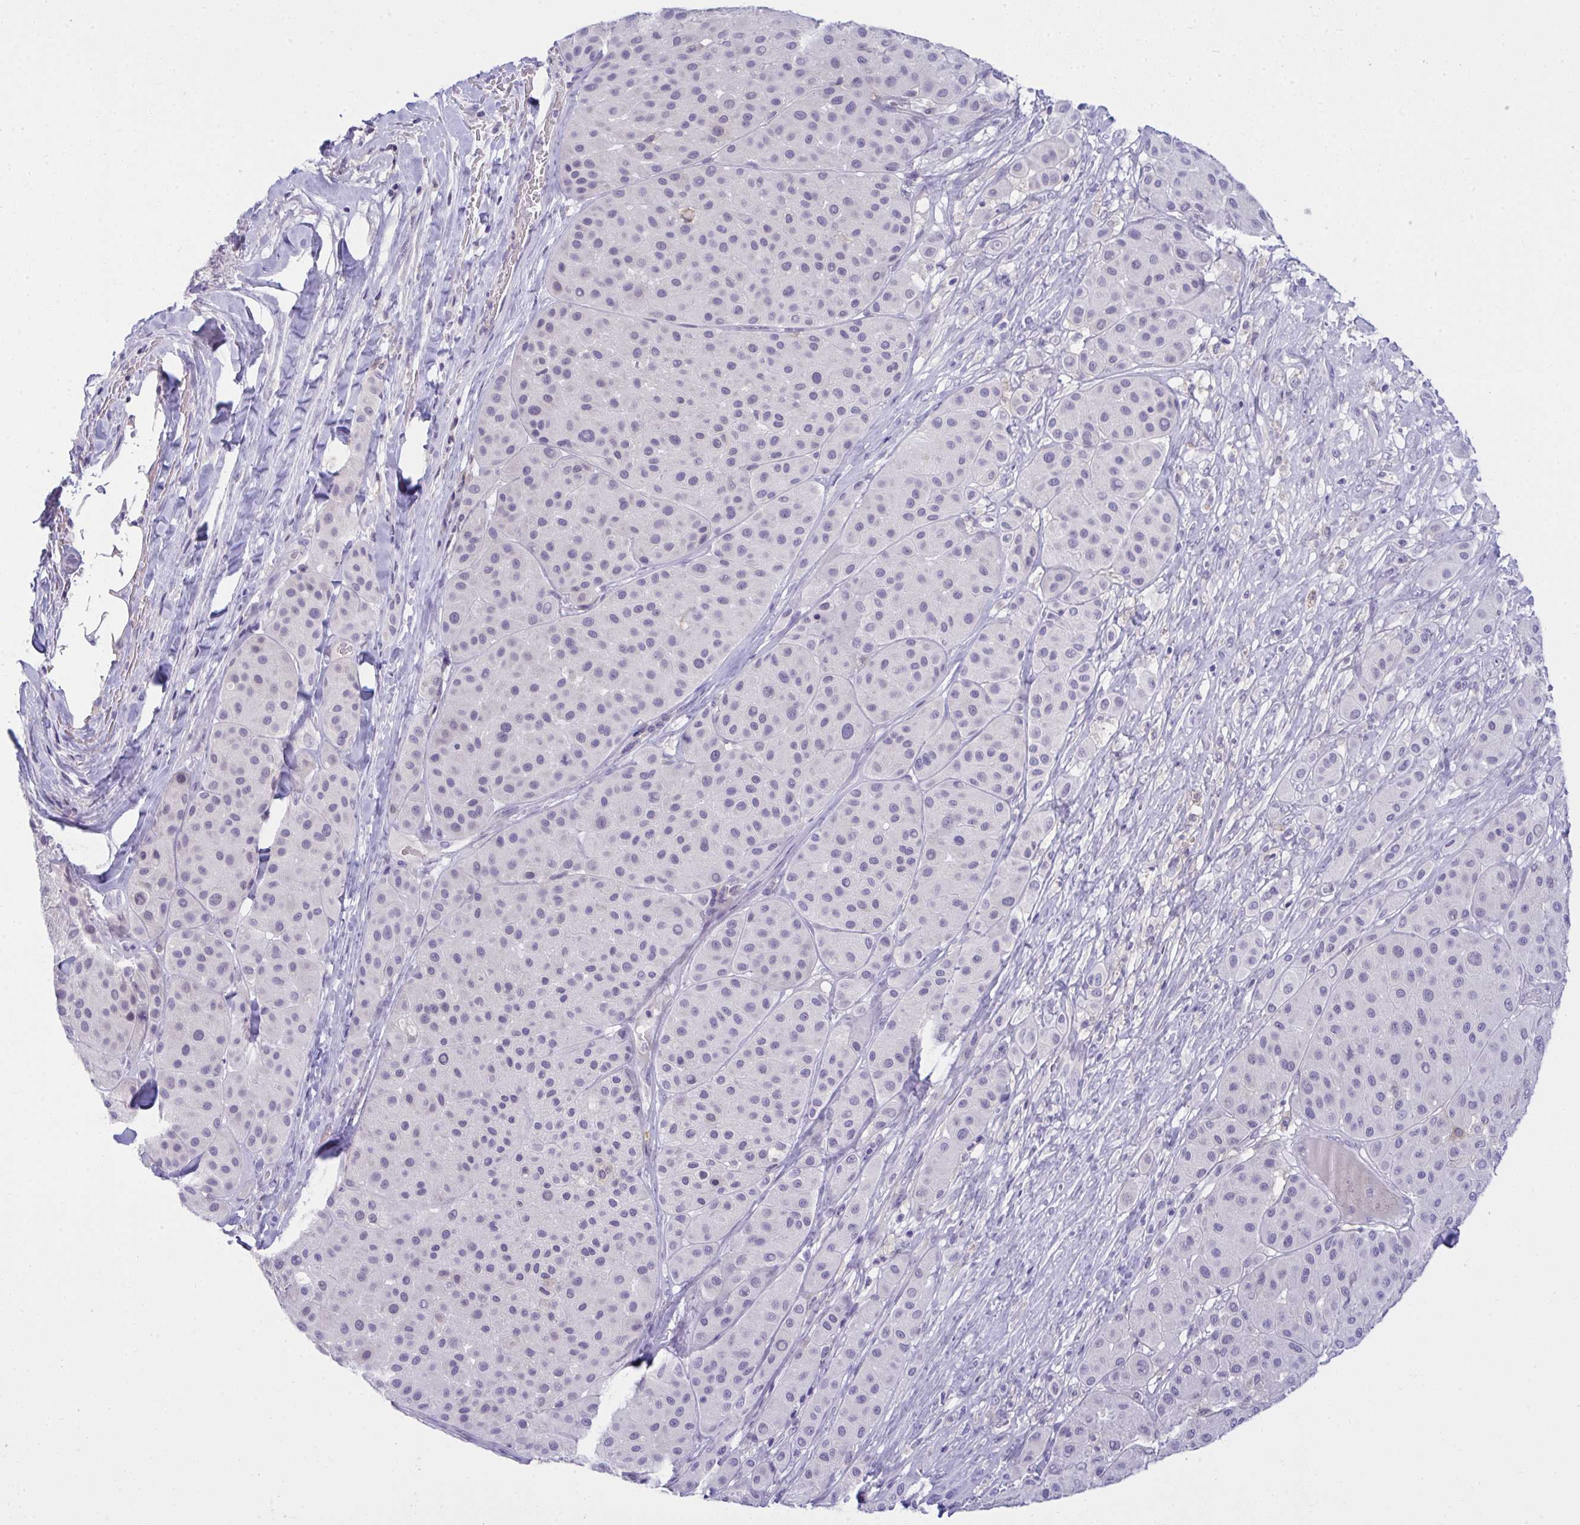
{"staining": {"intensity": "negative", "quantity": "none", "location": "none"}, "tissue": "melanoma", "cell_type": "Tumor cells", "image_type": "cancer", "snomed": [{"axis": "morphology", "description": "Malignant melanoma, Metastatic site"}, {"axis": "topography", "description": "Smooth muscle"}], "caption": "IHC image of human malignant melanoma (metastatic site) stained for a protein (brown), which displays no staining in tumor cells.", "gene": "RGPD5", "patient": {"sex": "male", "age": 41}}